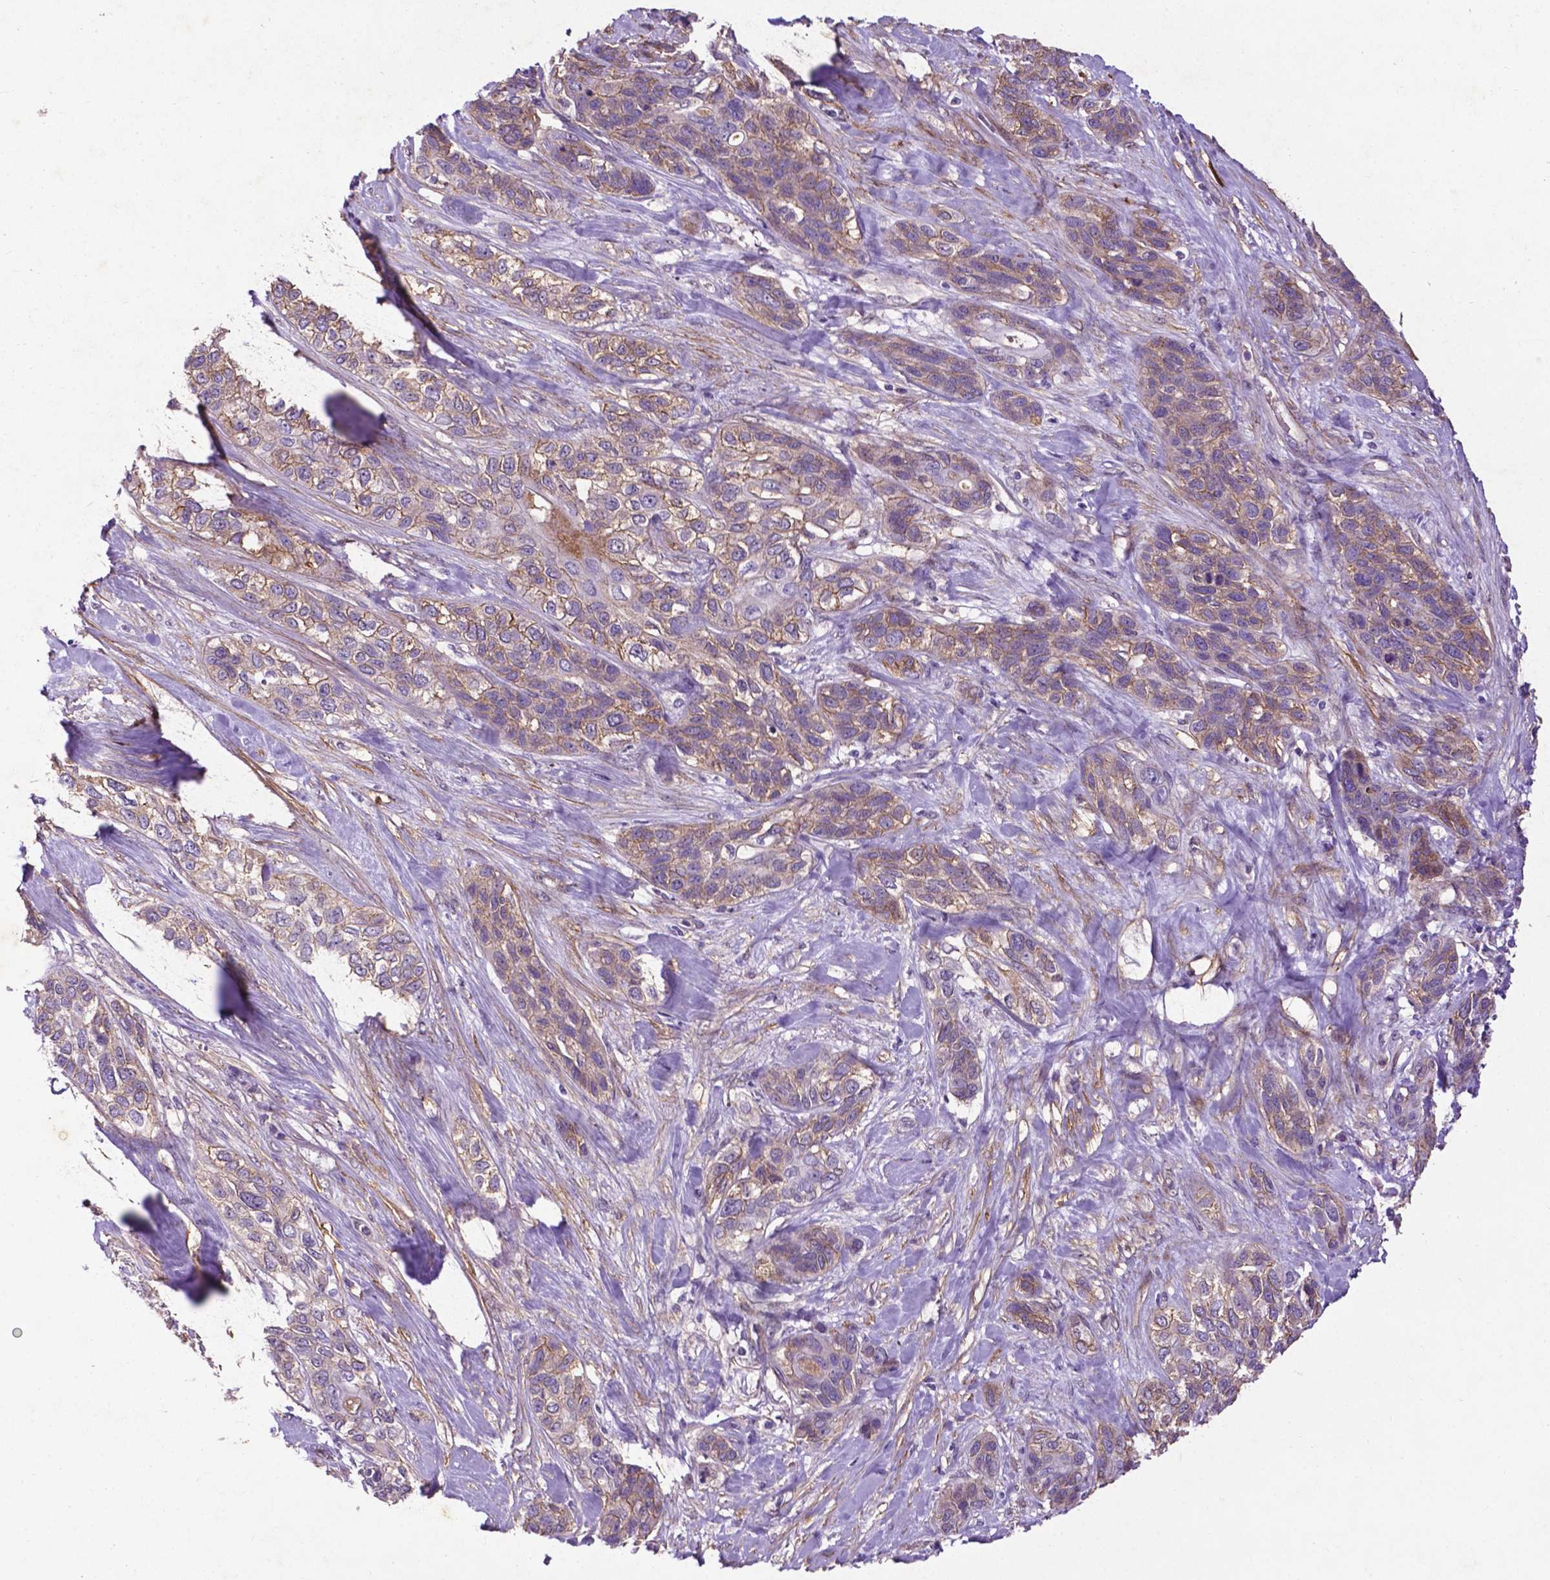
{"staining": {"intensity": "weak", "quantity": "<25%", "location": "cytoplasmic/membranous"}, "tissue": "lung cancer", "cell_type": "Tumor cells", "image_type": "cancer", "snomed": [{"axis": "morphology", "description": "Squamous cell carcinoma, NOS"}, {"axis": "topography", "description": "Lung"}], "caption": "The immunohistochemistry histopathology image has no significant staining in tumor cells of squamous cell carcinoma (lung) tissue.", "gene": "RRAS", "patient": {"sex": "female", "age": 70}}